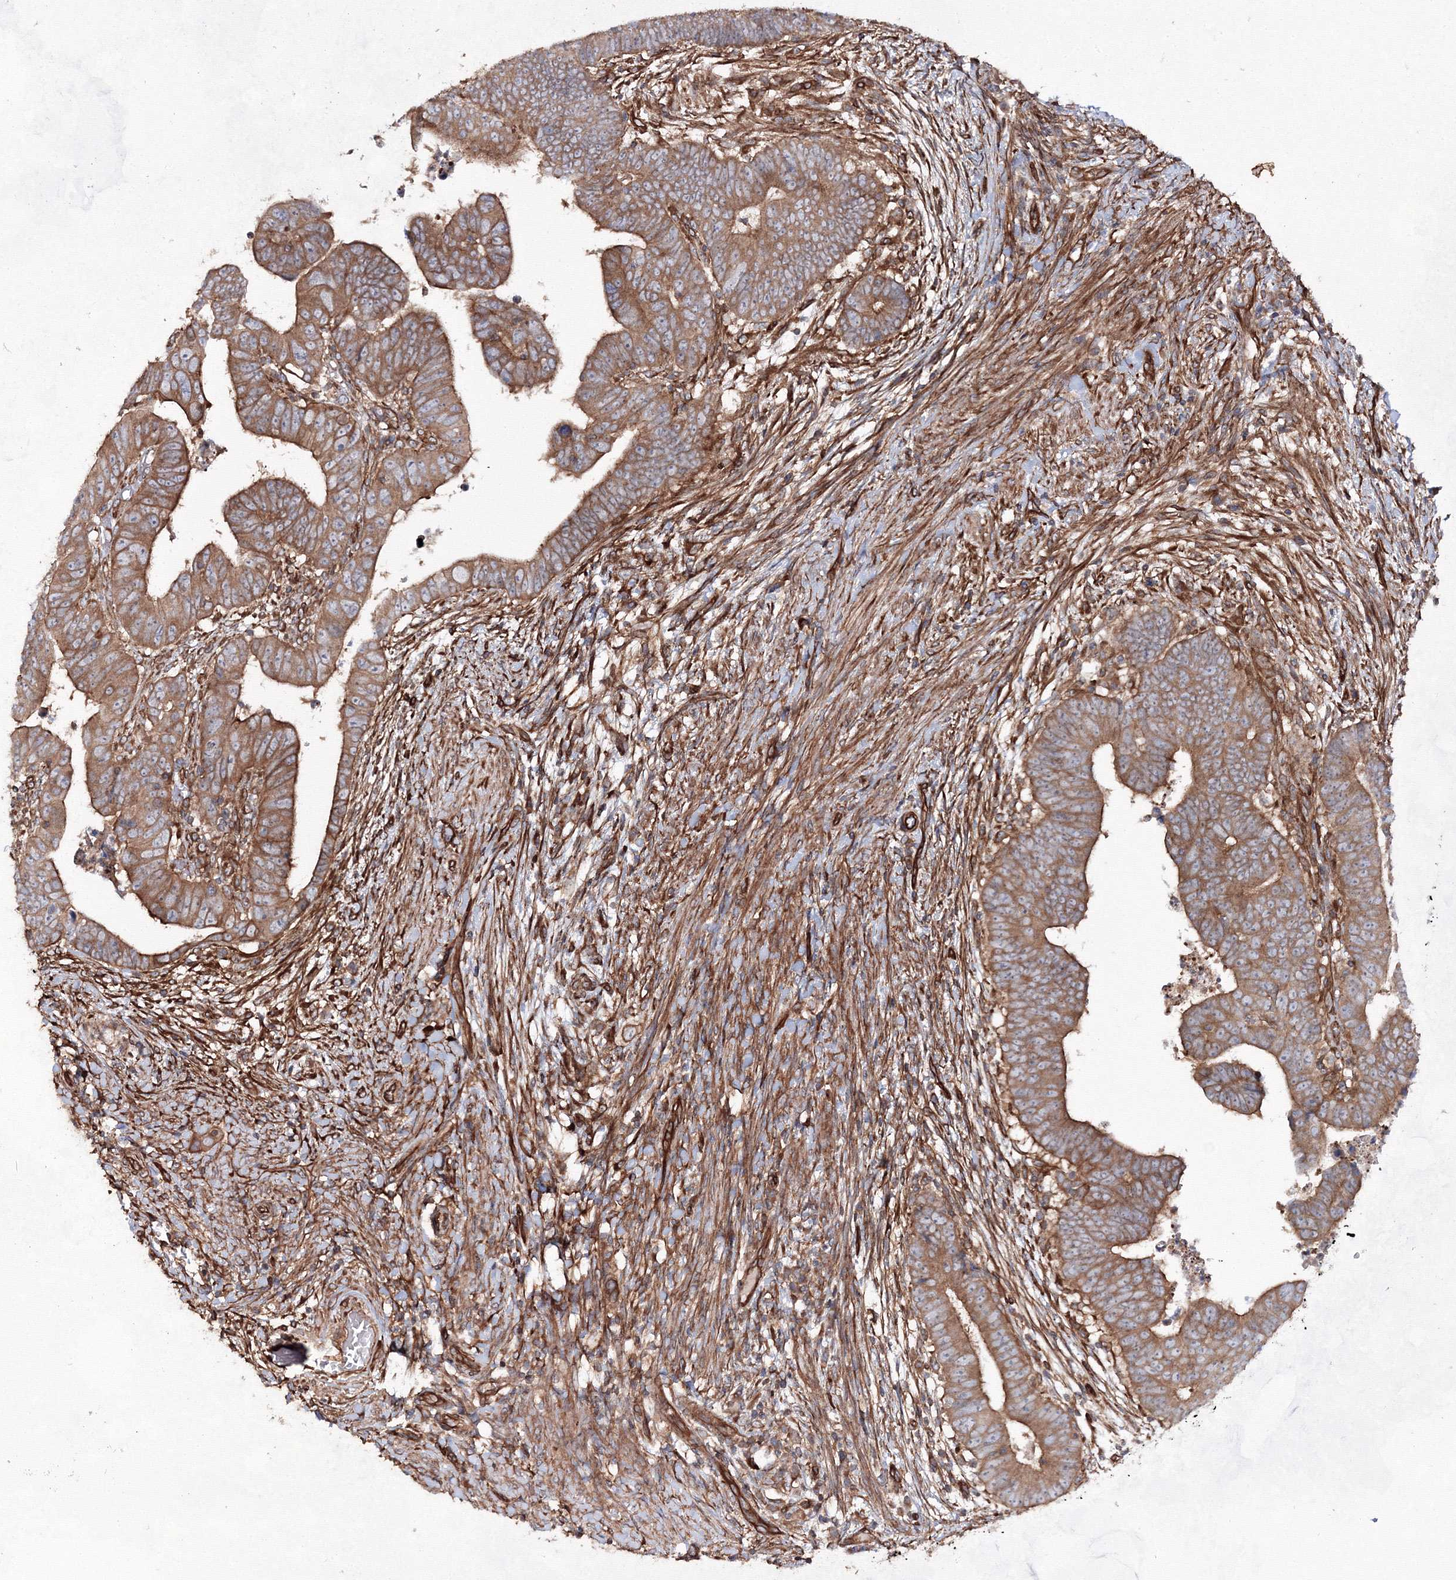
{"staining": {"intensity": "moderate", "quantity": ">75%", "location": "cytoplasmic/membranous"}, "tissue": "colorectal cancer", "cell_type": "Tumor cells", "image_type": "cancer", "snomed": [{"axis": "morphology", "description": "Normal tissue, NOS"}, {"axis": "morphology", "description": "Adenocarcinoma, NOS"}, {"axis": "topography", "description": "Rectum"}], "caption": "Immunohistochemistry (IHC) (DAB (3,3'-diaminobenzidine)) staining of adenocarcinoma (colorectal) shows moderate cytoplasmic/membranous protein positivity in about >75% of tumor cells.", "gene": "EXOC6", "patient": {"sex": "female", "age": 65}}